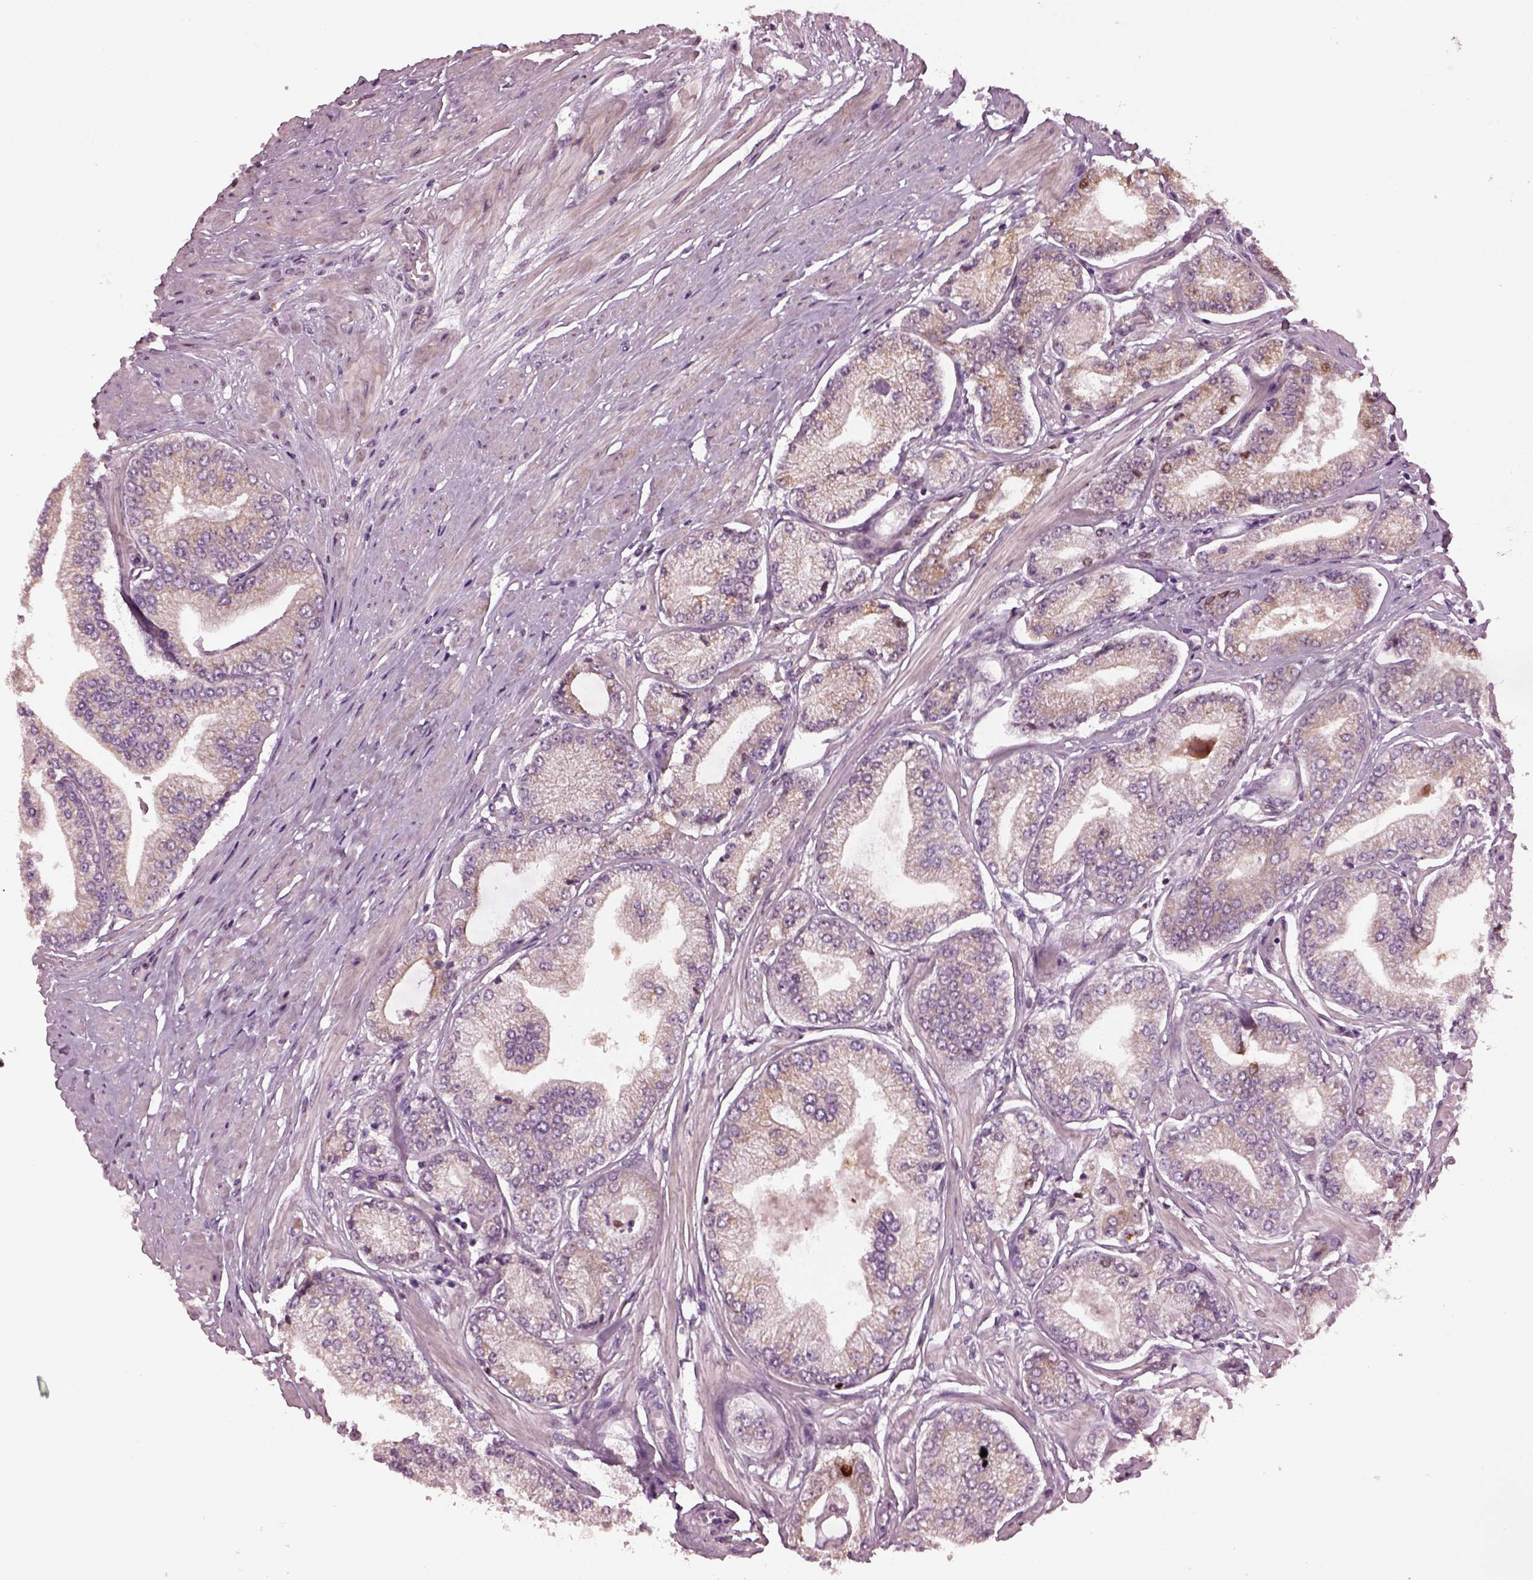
{"staining": {"intensity": "negative", "quantity": "none", "location": "none"}, "tissue": "prostate cancer", "cell_type": "Tumor cells", "image_type": "cancer", "snomed": [{"axis": "morphology", "description": "Adenocarcinoma, Low grade"}, {"axis": "topography", "description": "Prostate"}], "caption": "Tumor cells are negative for protein expression in human prostate low-grade adenocarcinoma.", "gene": "RUFY3", "patient": {"sex": "male", "age": 55}}